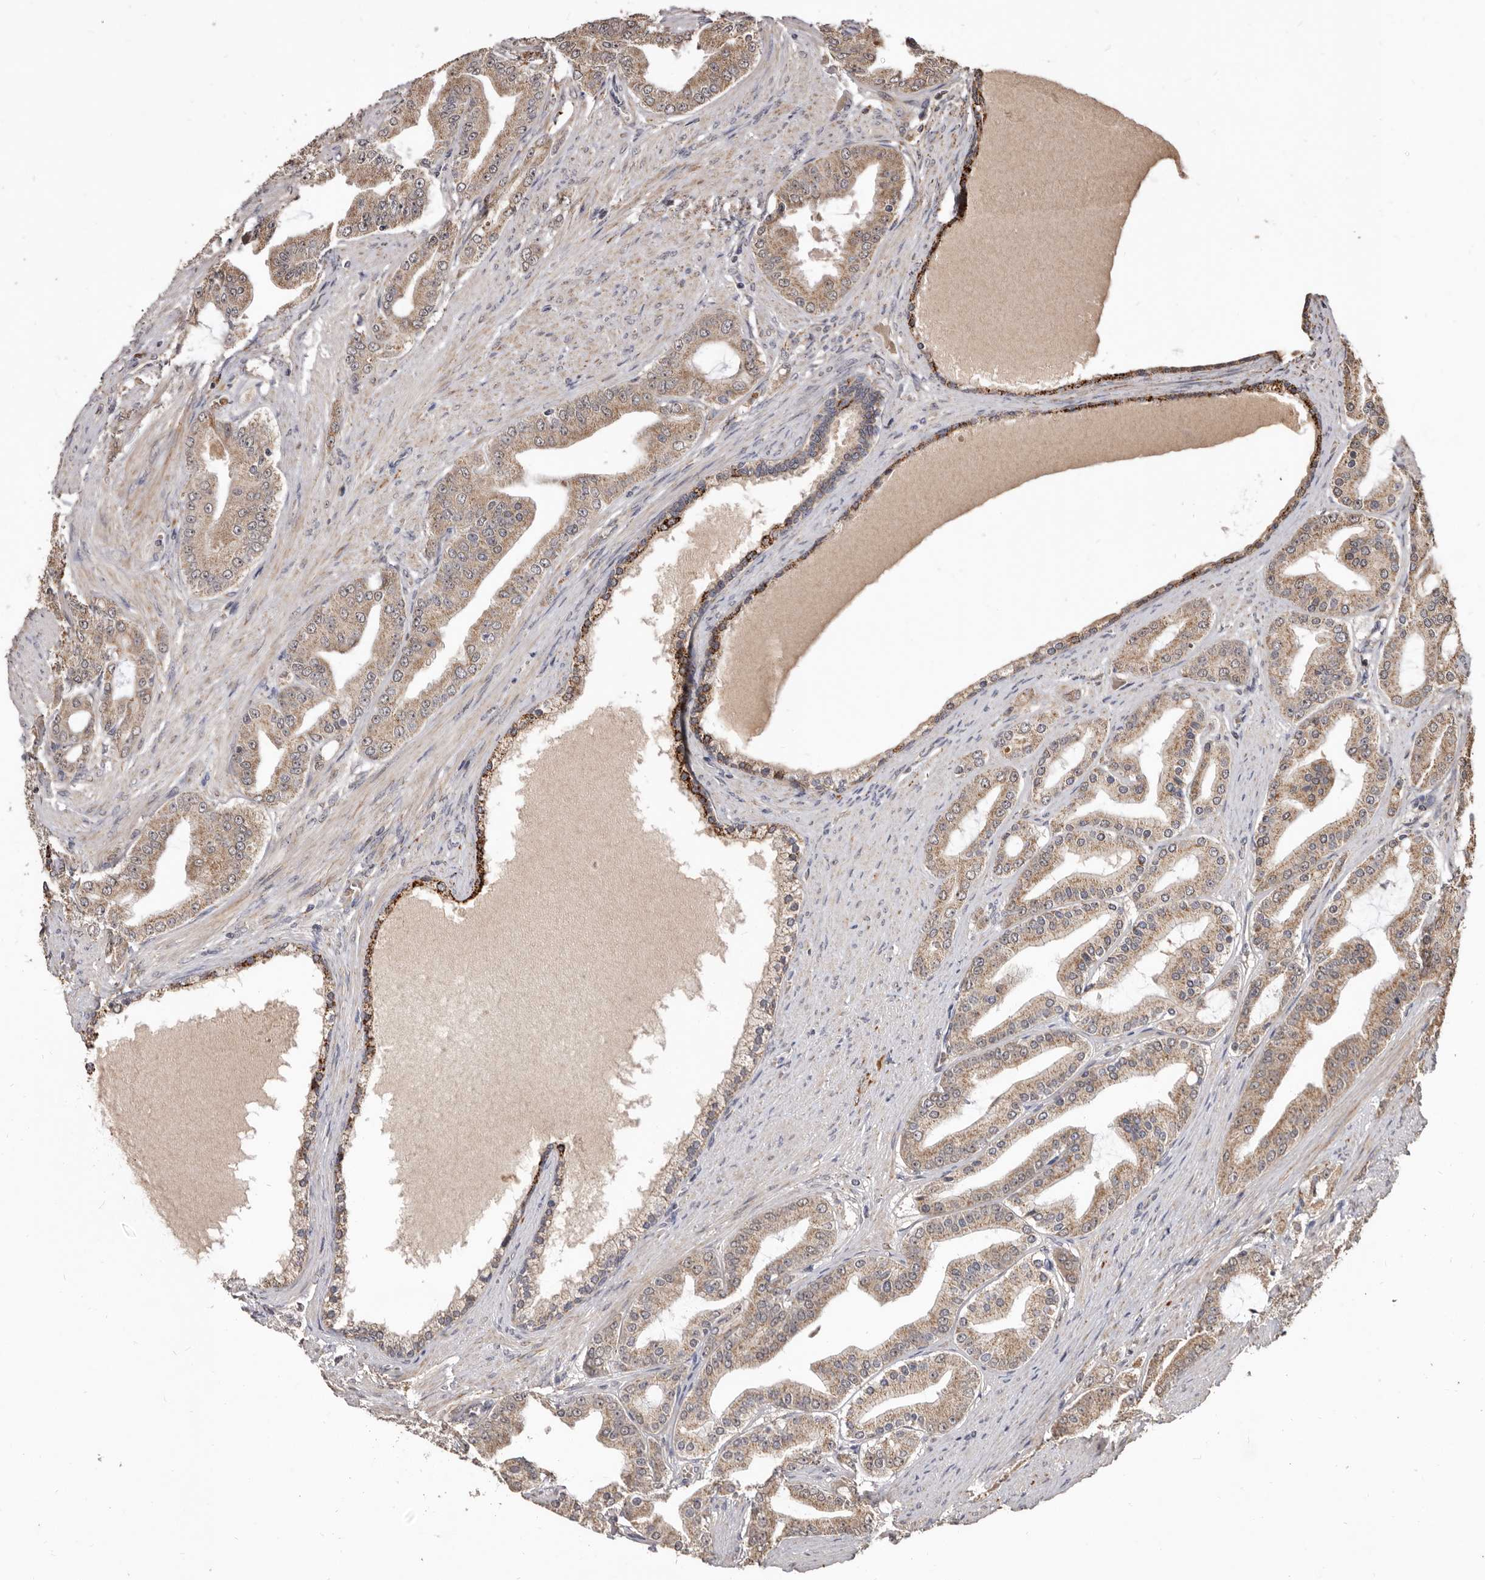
{"staining": {"intensity": "weak", "quantity": ">75%", "location": "cytoplasmic/membranous"}, "tissue": "prostate cancer", "cell_type": "Tumor cells", "image_type": "cancer", "snomed": [{"axis": "morphology", "description": "Adenocarcinoma, High grade"}, {"axis": "topography", "description": "Prostate"}], "caption": "Immunohistochemical staining of prostate cancer (adenocarcinoma (high-grade)) exhibits low levels of weak cytoplasmic/membranous expression in about >75% of tumor cells.", "gene": "AKAP7", "patient": {"sex": "male", "age": 60}}